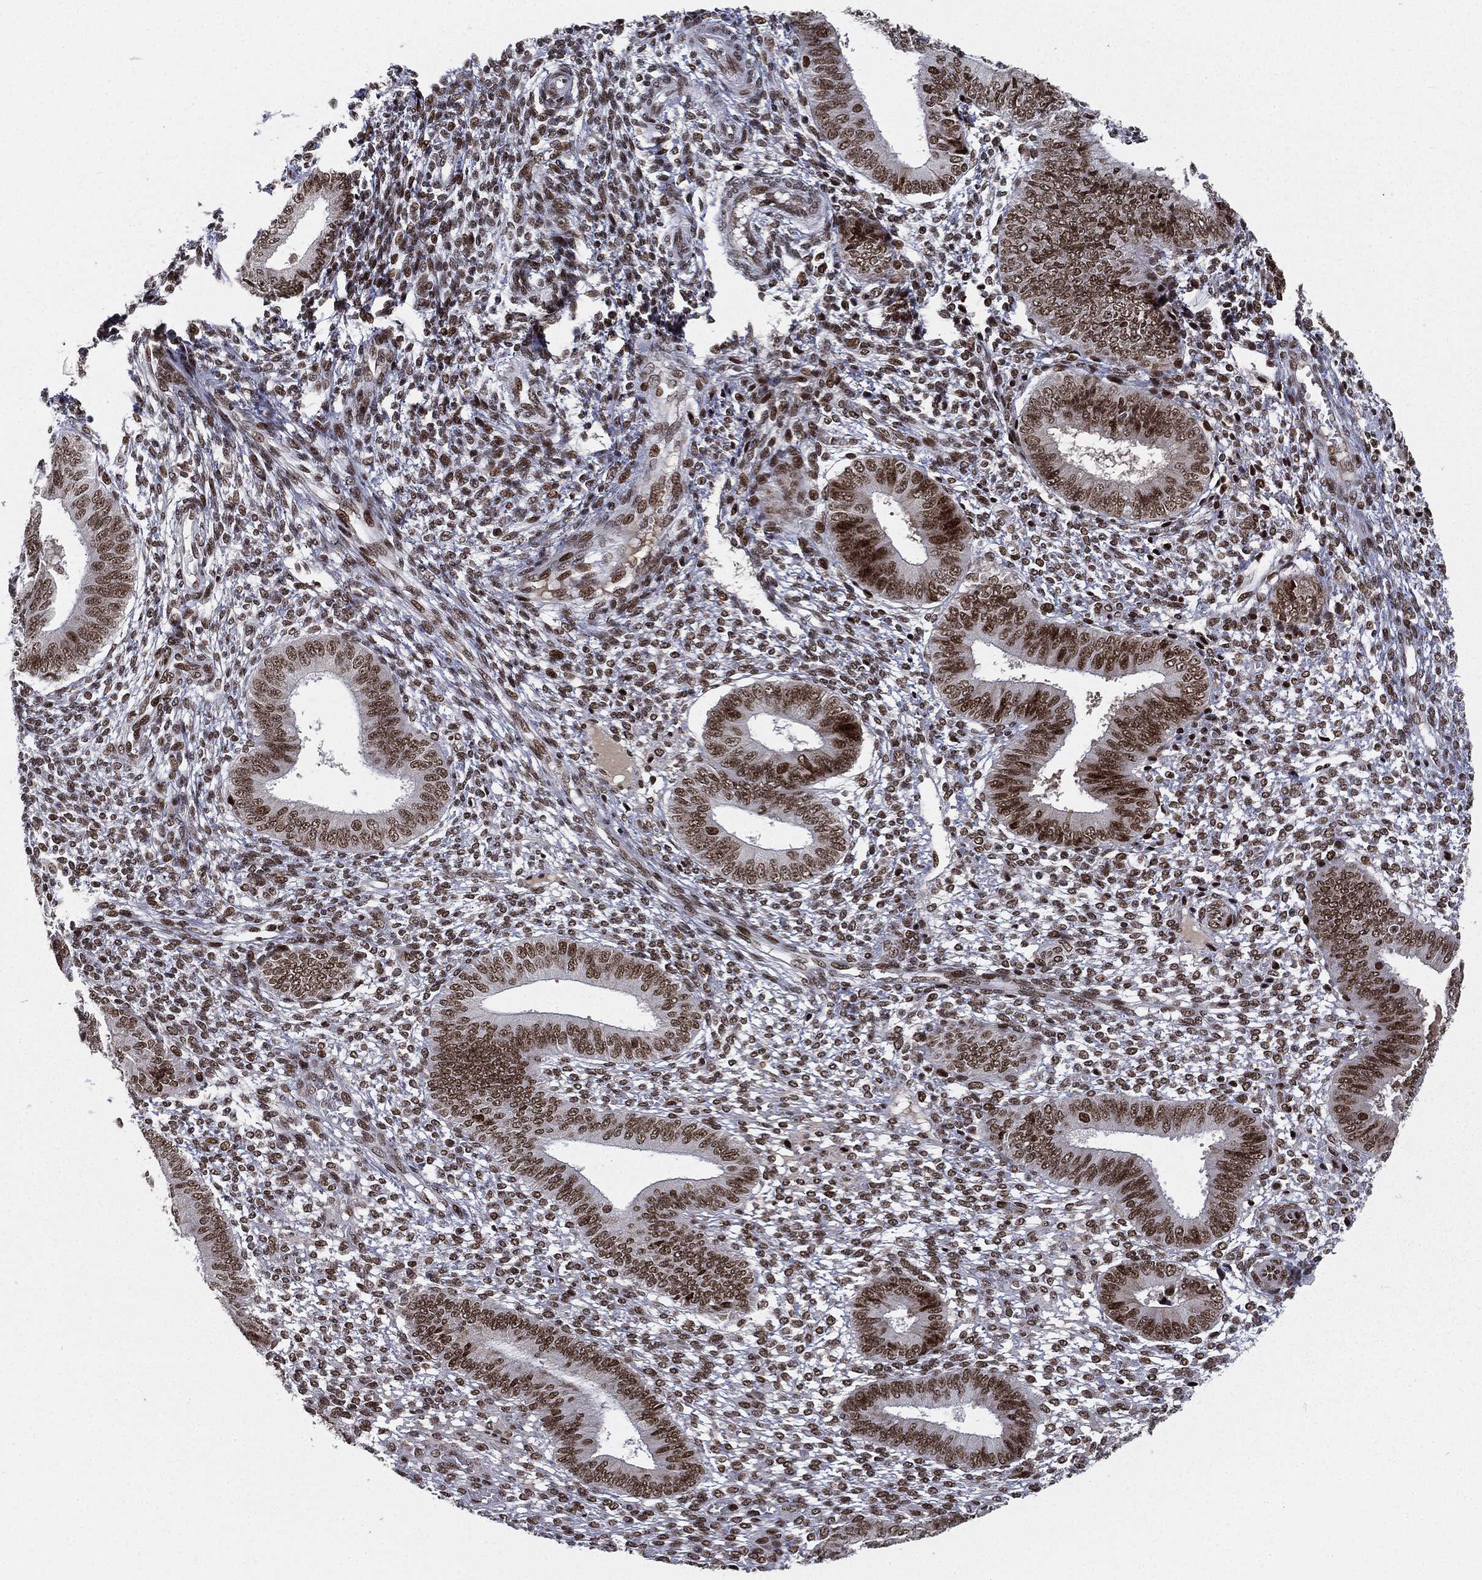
{"staining": {"intensity": "strong", "quantity": ">75%", "location": "nuclear"}, "tissue": "endometrium", "cell_type": "Cells in endometrial stroma", "image_type": "normal", "snomed": [{"axis": "morphology", "description": "Normal tissue, NOS"}, {"axis": "topography", "description": "Endometrium"}], "caption": "Normal endometrium shows strong nuclear positivity in approximately >75% of cells in endometrial stroma The staining was performed using DAB (3,3'-diaminobenzidine), with brown indicating positive protein expression. Nuclei are stained blue with hematoxylin..", "gene": "RTF1", "patient": {"sex": "female", "age": 42}}